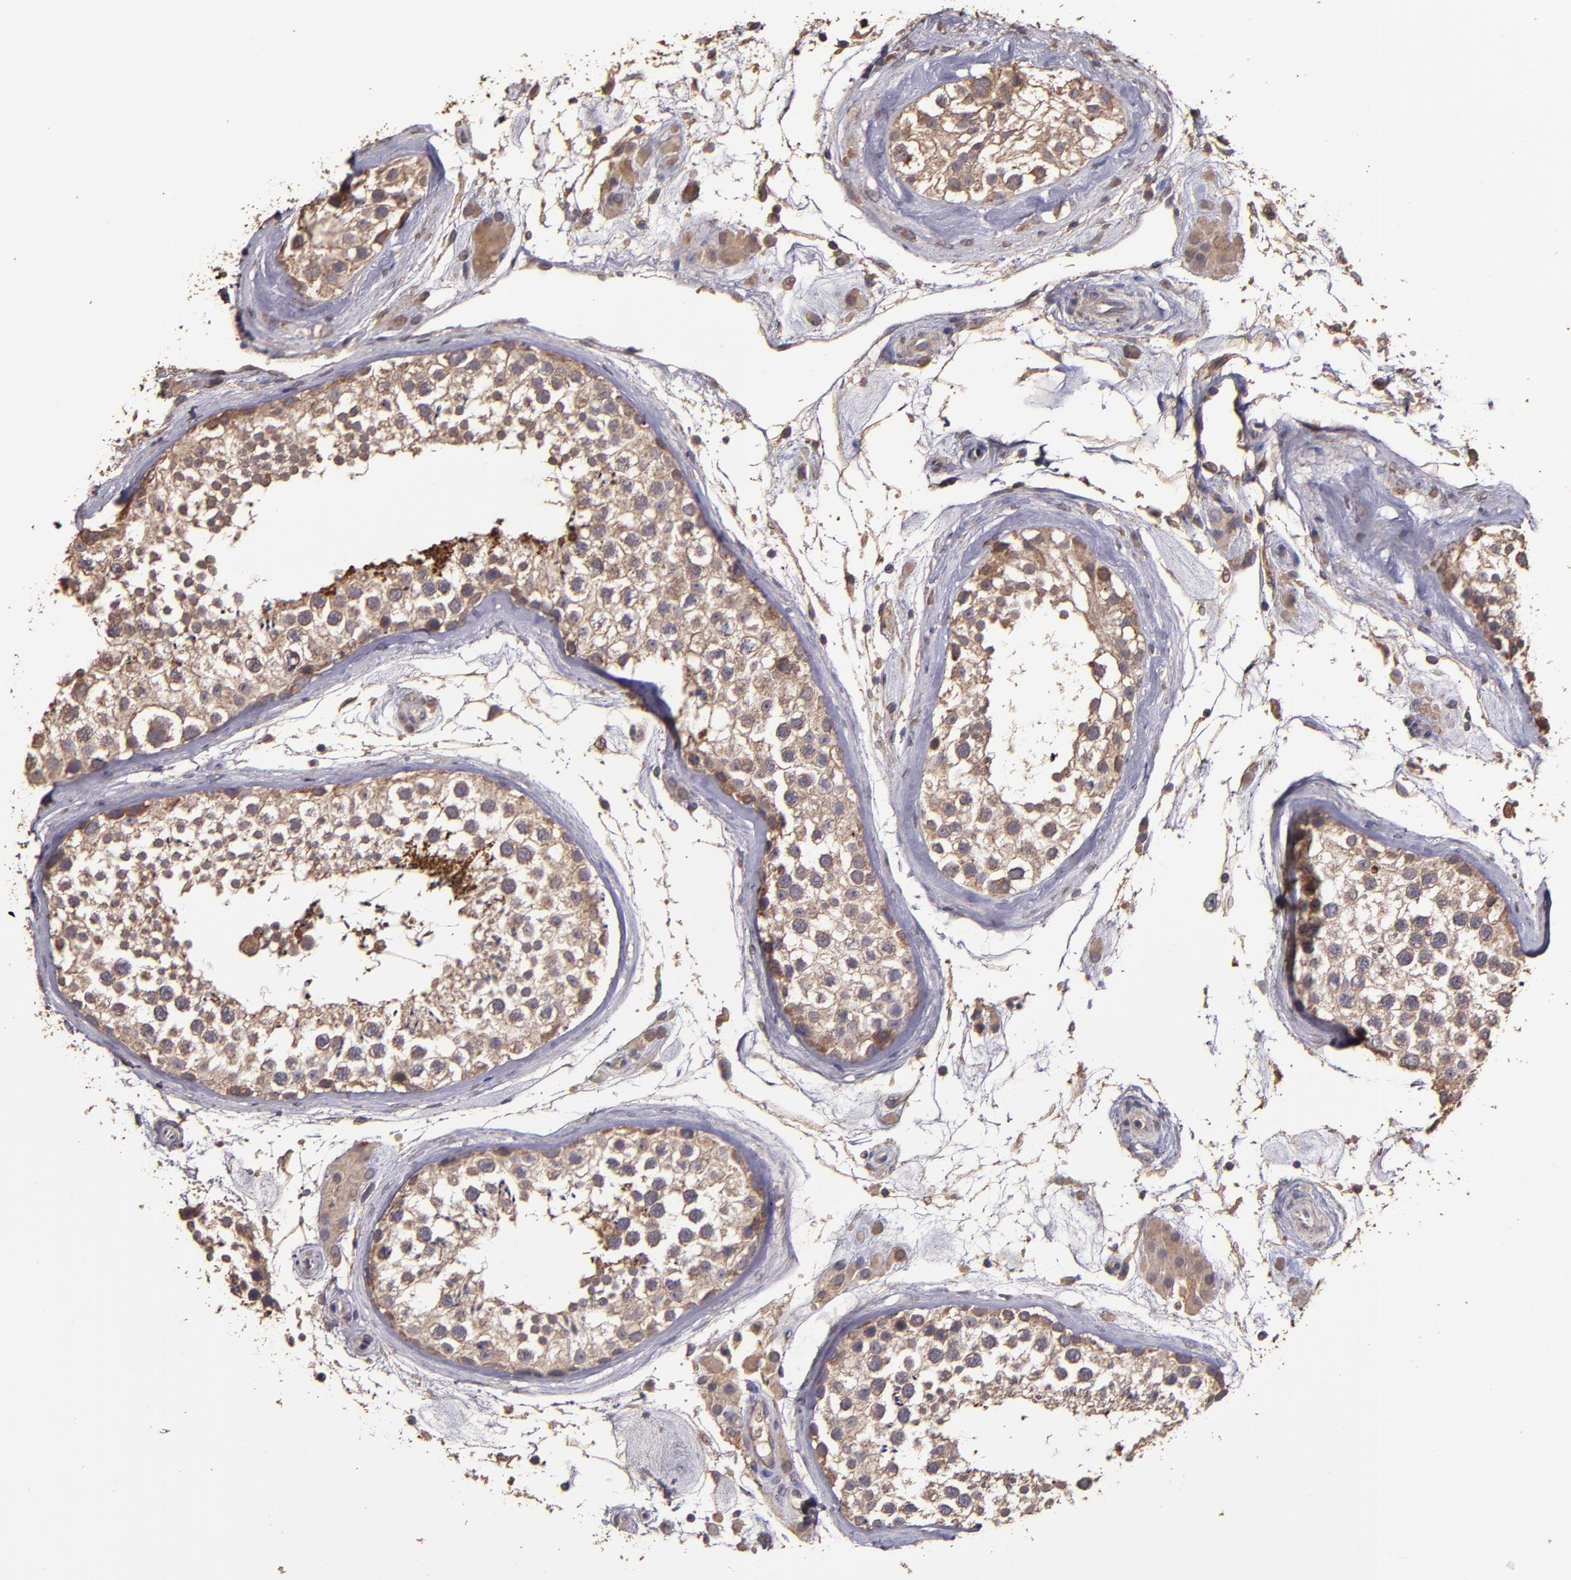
{"staining": {"intensity": "weak", "quantity": ">75%", "location": "cytoplasmic/membranous,nuclear"}, "tissue": "testis", "cell_type": "Cells in seminiferous ducts", "image_type": "normal", "snomed": [{"axis": "morphology", "description": "Normal tissue, NOS"}, {"axis": "topography", "description": "Testis"}], "caption": "About >75% of cells in seminiferous ducts in unremarkable testis exhibit weak cytoplasmic/membranous,nuclear protein staining as visualized by brown immunohistochemical staining.", "gene": "HECTD1", "patient": {"sex": "male", "age": 46}}